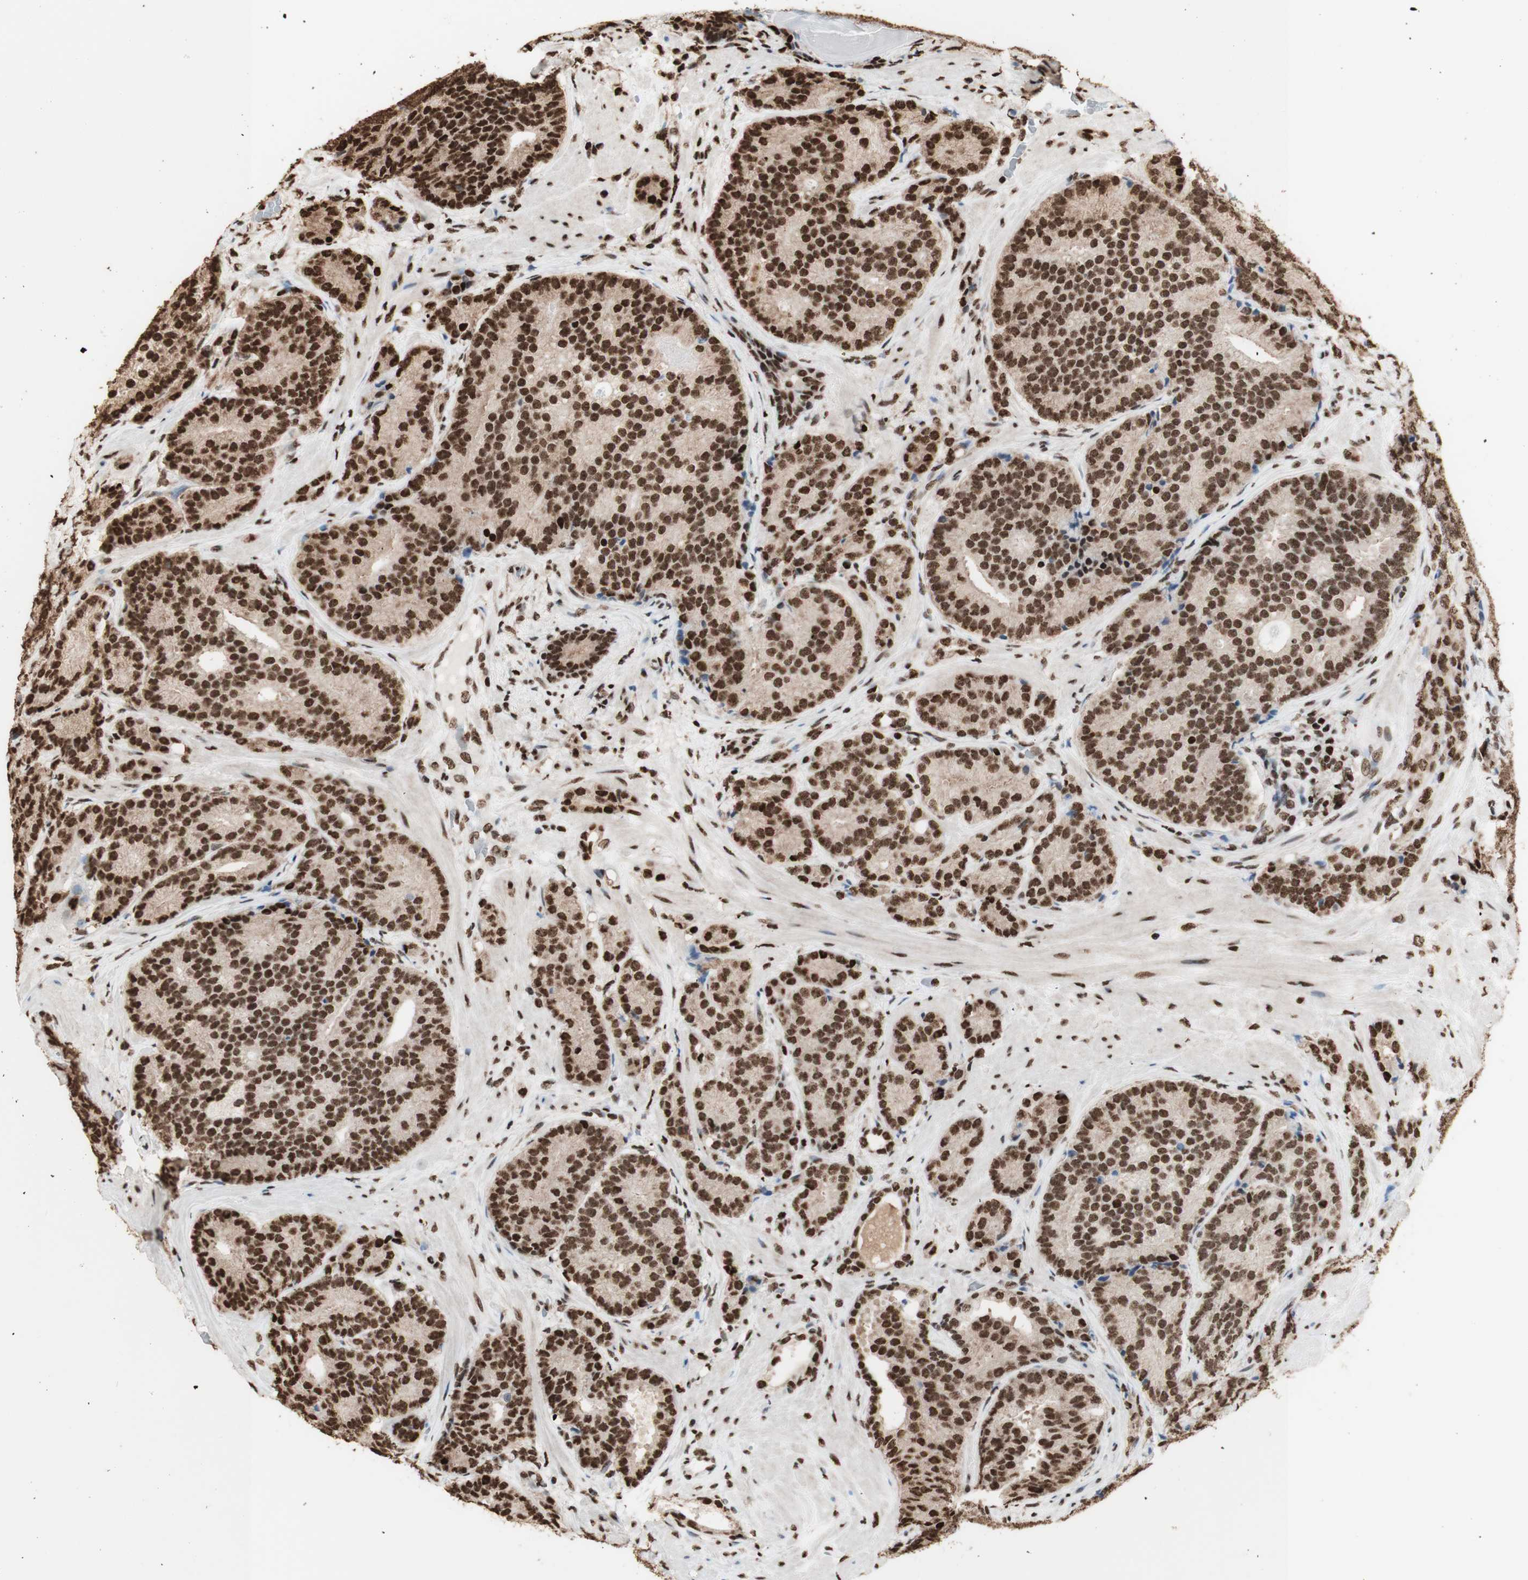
{"staining": {"intensity": "strong", "quantity": ">75%", "location": "cytoplasmic/membranous,nuclear"}, "tissue": "prostate cancer", "cell_type": "Tumor cells", "image_type": "cancer", "snomed": [{"axis": "morphology", "description": "Adenocarcinoma, High grade"}, {"axis": "topography", "description": "Prostate"}], "caption": "This histopathology image shows IHC staining of prostate cancer, with high strong cytoplasmic/membranous and nuclear positivity in about >75% of tumor cells.", "gene": "HNRNPA2B1", "patient": {"sex": "male", "age": 61}}